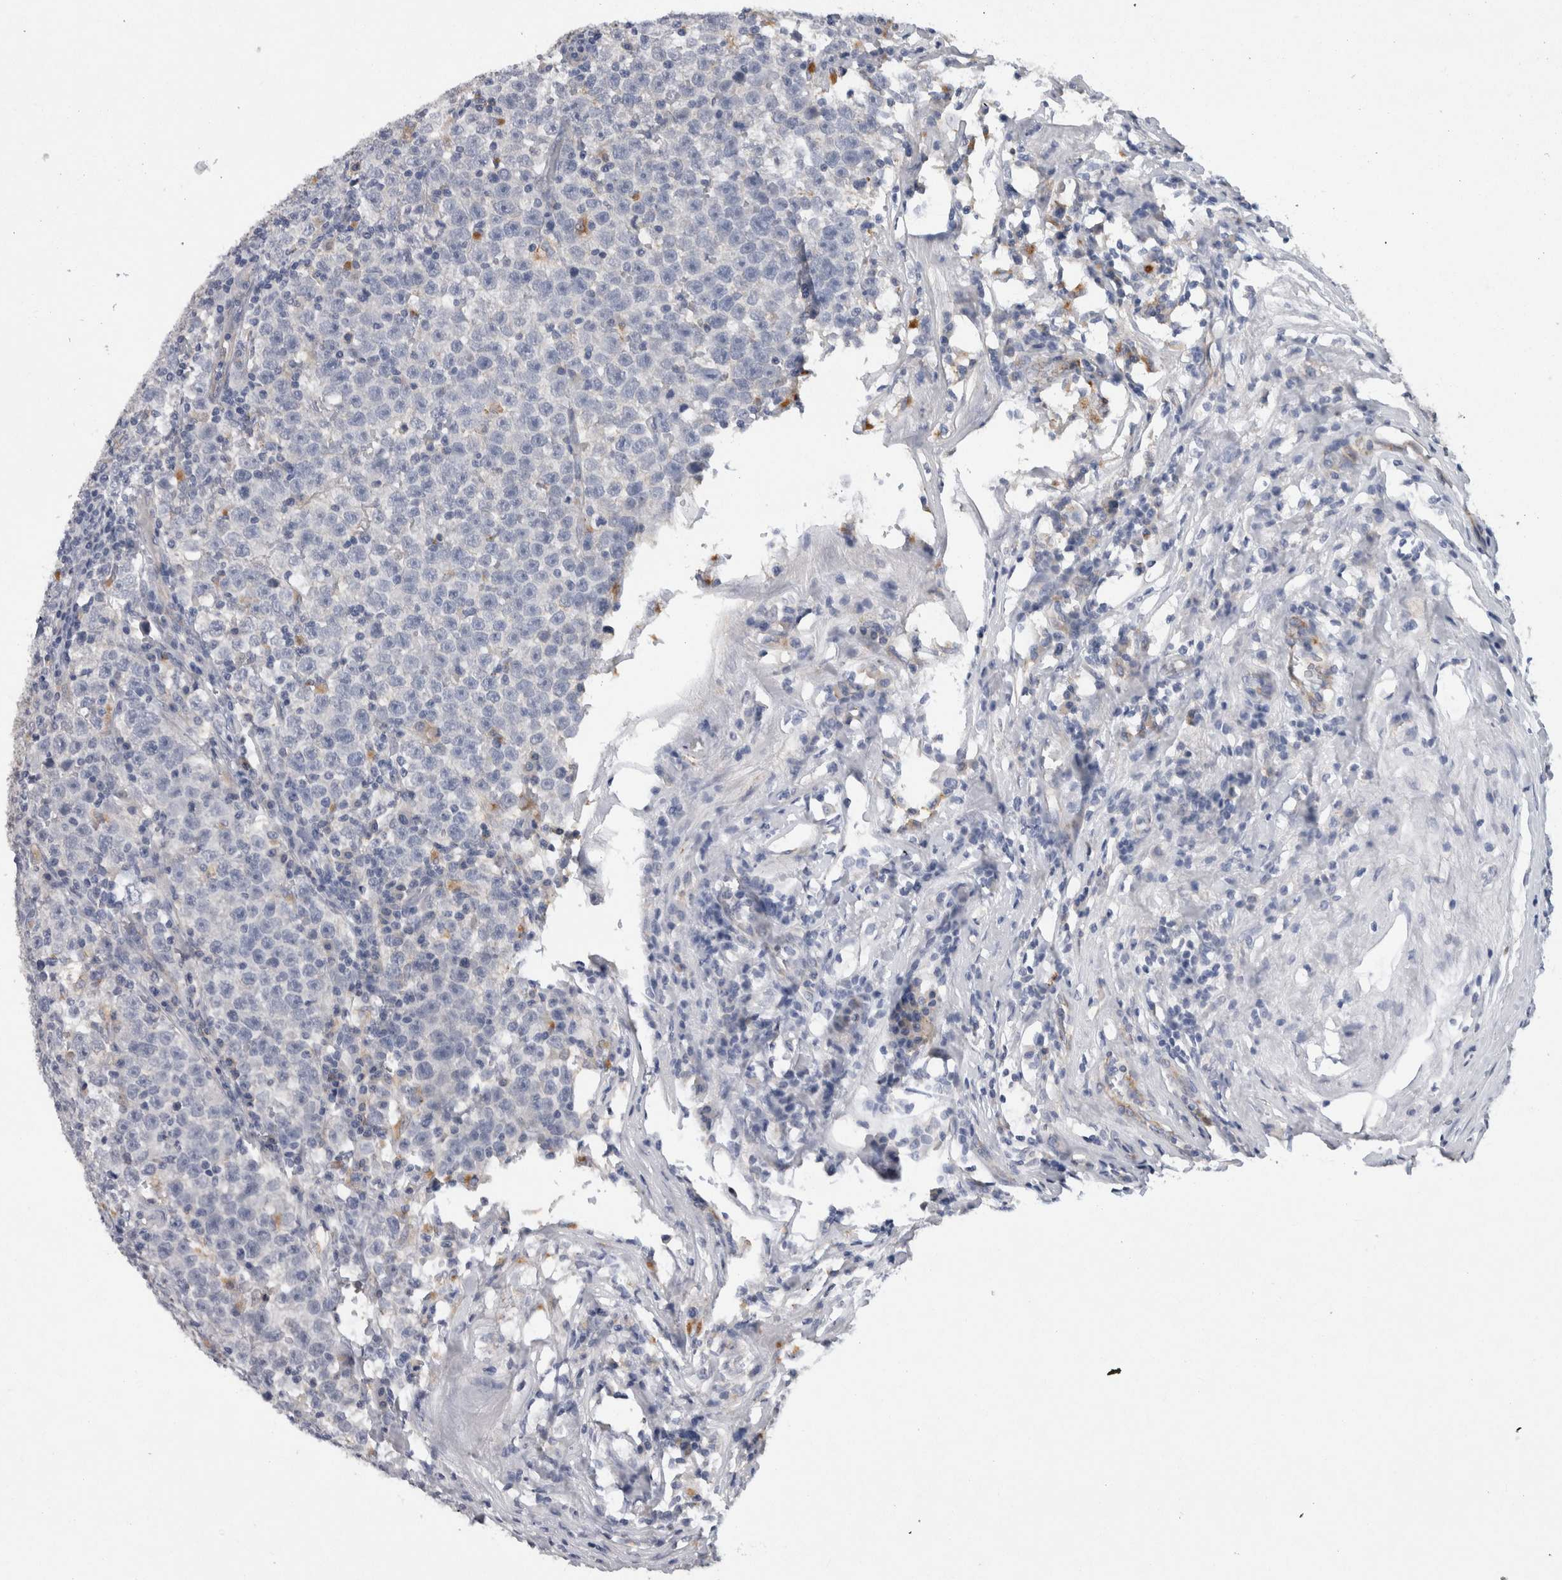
{"staining": {"intensity": "negative", "quantity": "none", "location": "none"}, "tissue": "testis cancer", "cell_type": "Tumor cells", "image_type": "cancer", "snomed": [{"axis": "morphology", "description": "Seminoma, NOS"}, {"axis": "topography", "description": "Testis"}], "caption": "High magnification brightfield microscopy of testis cancer (seminoma) stained with DAB (3,3'-diaminobenzidine) (brown) and counterstained with hematoxylin (blue): tumor cells show no significant positivity.", "gene": "CD63", "patient": {"sex": "male", "age": 43}}